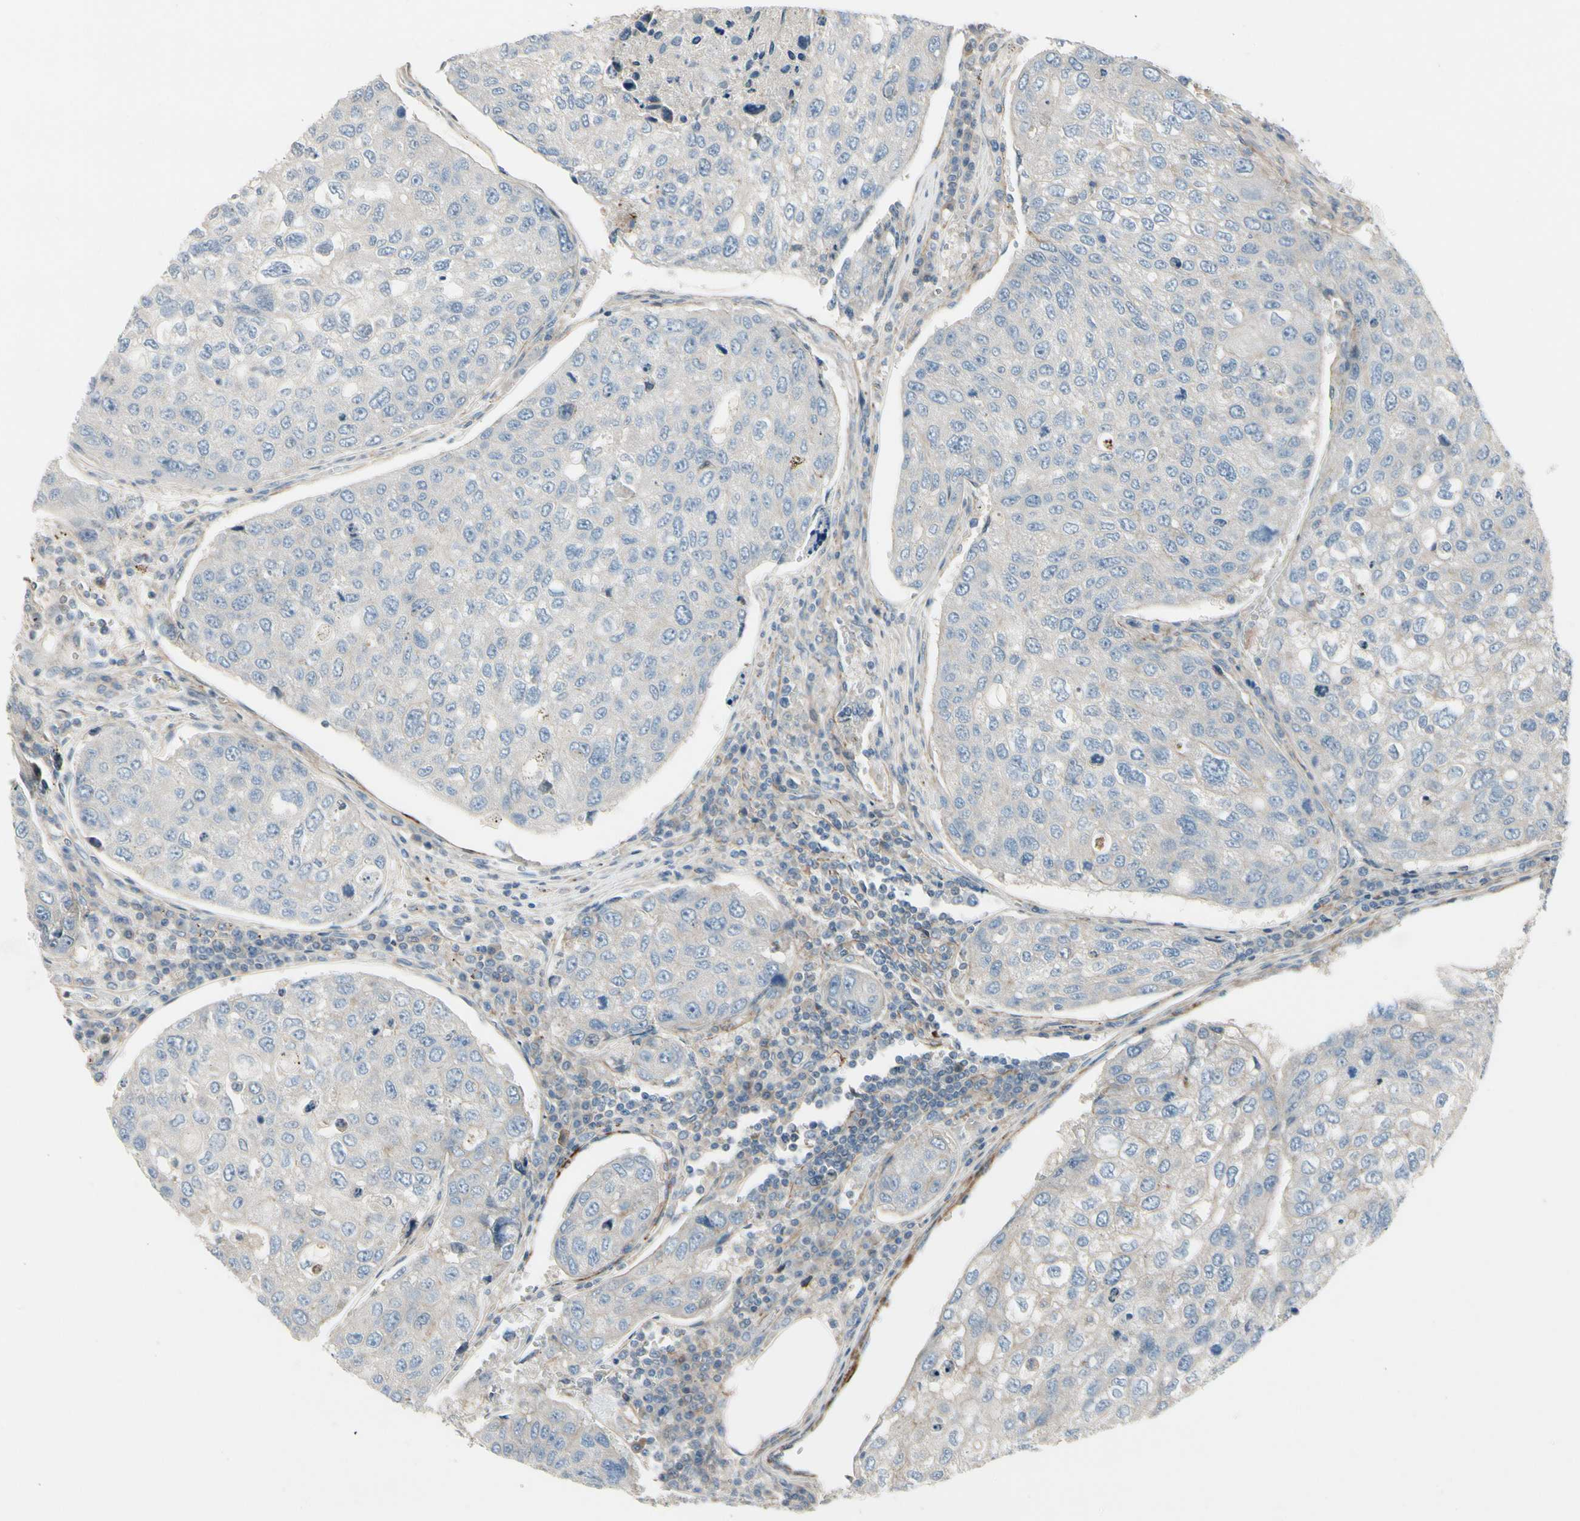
{"staining": {"intensity": "negative", "quantity": "none", "location": "none"}, "tissue": "urothelial cancer", "cell_type": "Tumor cells", "image_type": "cancer", "snomed": [{"axis": "morphology", "description": "Urothelial carcinoma, High grade"}, {"axis": "topography", "description": "Lymph node"}, {"axis": "topography", "description": "Urinary bladder"}], "caption": "Immunohistochemical staining of urothelial cancer exhibits no significant positivity in tumor cells.", "gene": "TPM1", "patient": {"sex": "male", "age": 51}}